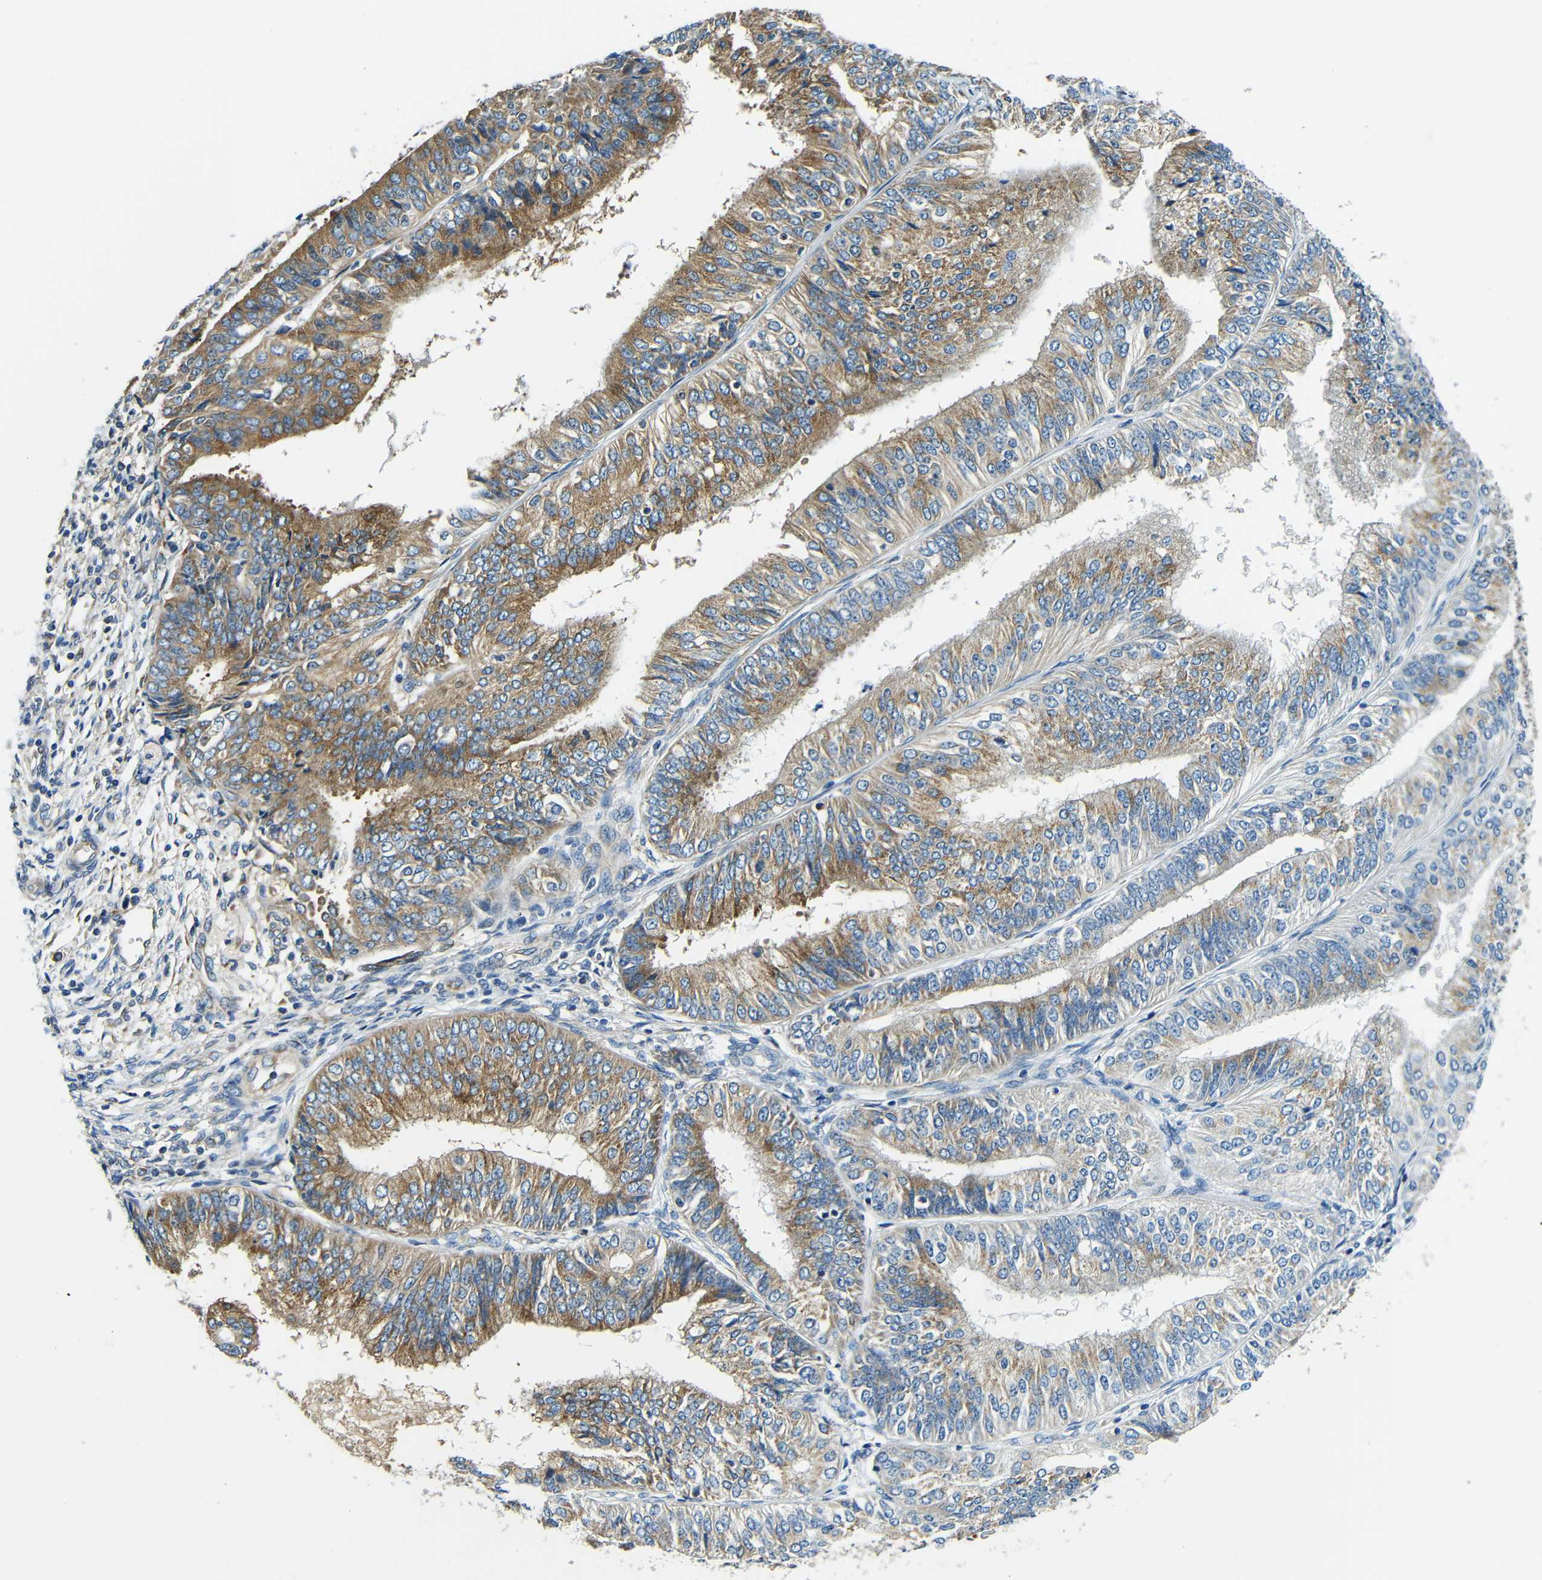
{"staining": {"intensity": "moderate", "quantity": ">75%", "location": "cytoplasmic/membranous"}, "tissue": "endometrial cancer", "cell_type": "Tumor cells", "image_type": "cancer", "snomed": [{"axis": "morphology", "description": "Adenocarcinoma, NOS"}, {"axis": "topography", "description": "Endometrium"}], "caption": "DAB immunohistochemical staining of human endometrial cancer demonstrates moderate cytoplasmic/membranous protein positivity in about >75% of tumor cells.", "gene": "USO1", "patient": {"sex": "female", "age": 58}}